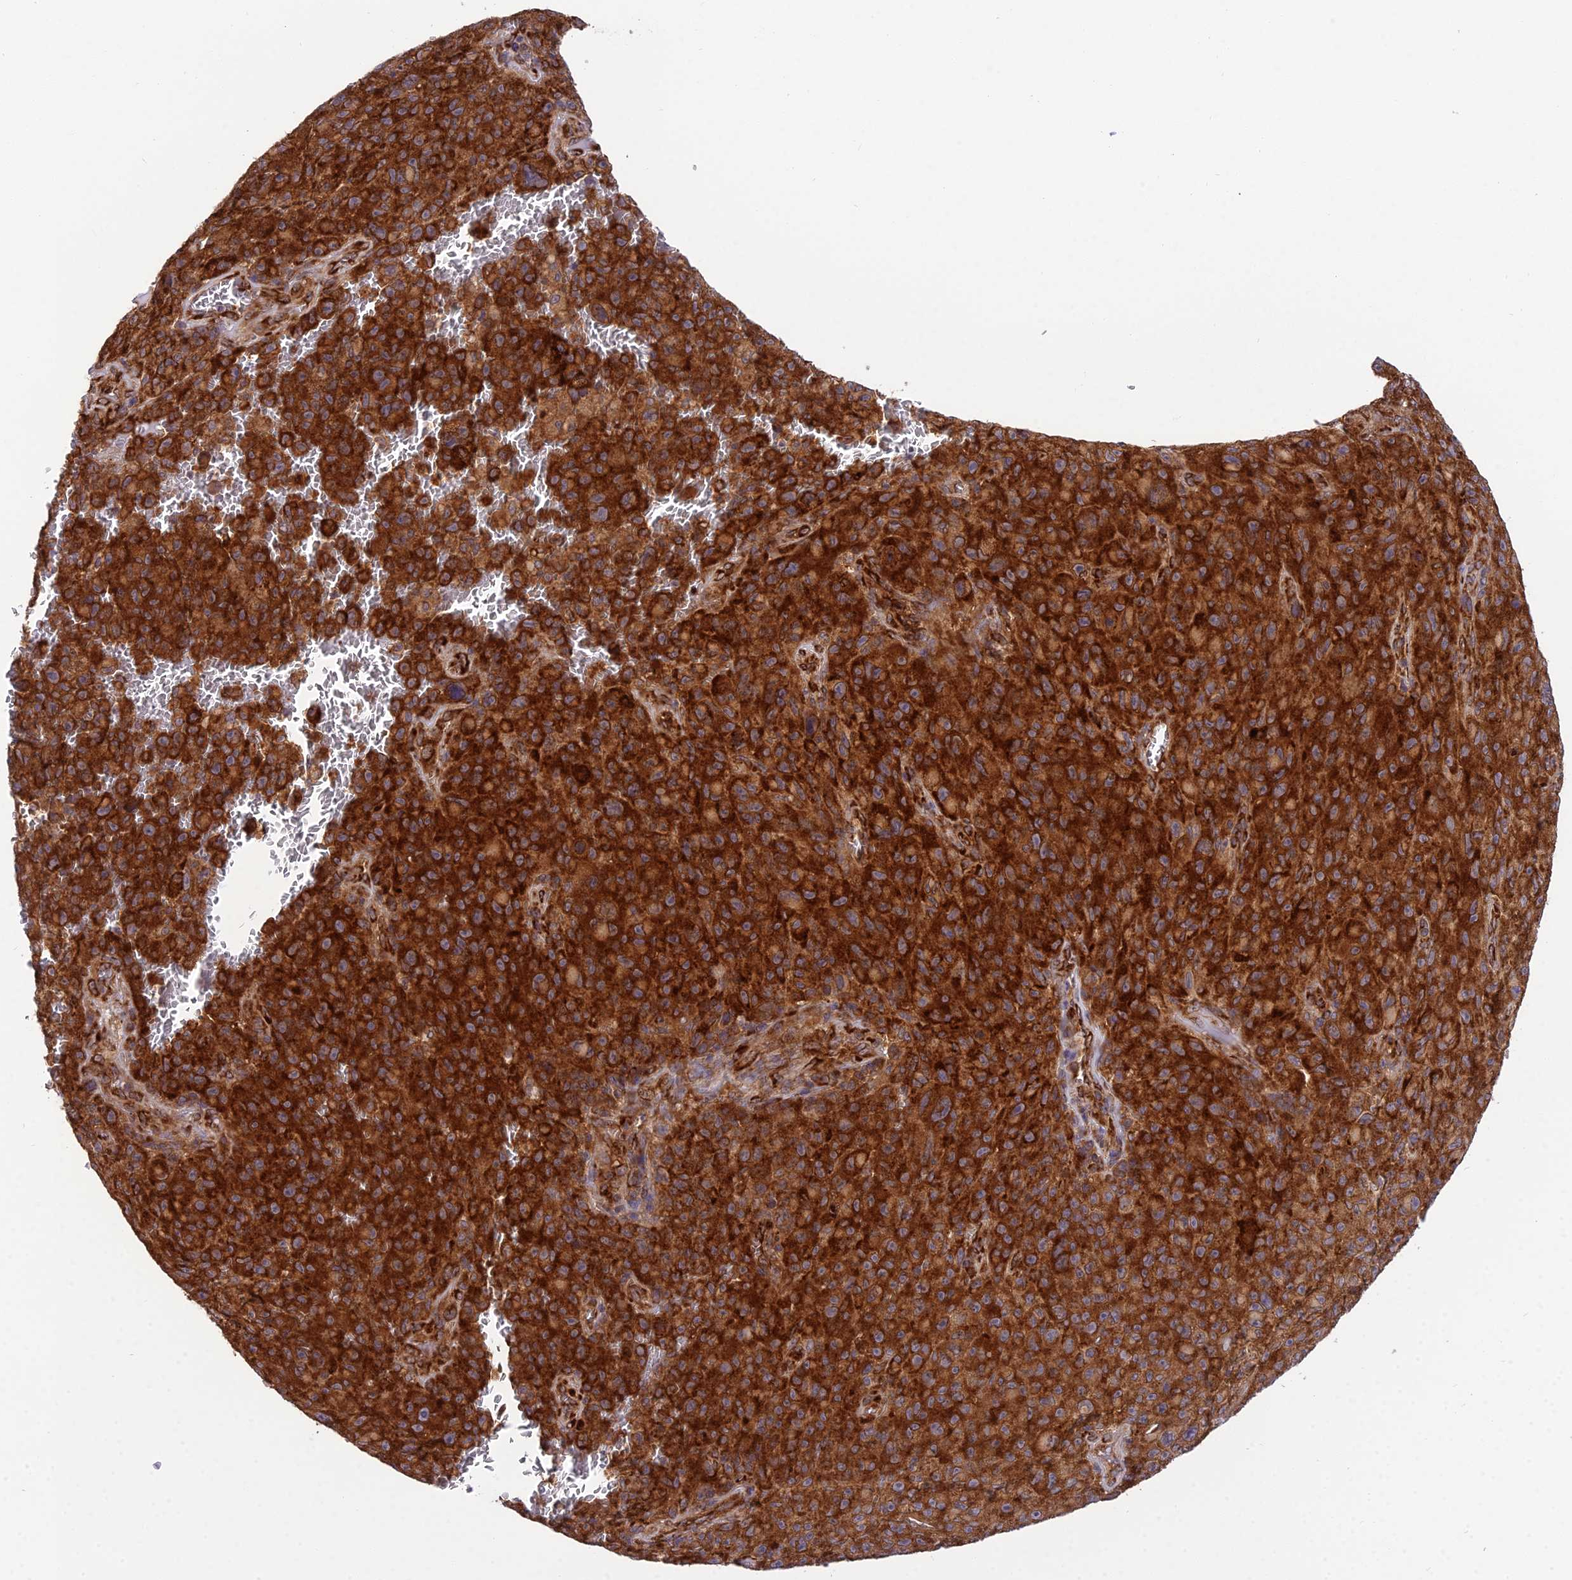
{"staining": {"intensity": "strong", "quantity": ">75%", "location": "cytoplasmic/membranous"}, "tissue": "melanoma", "cell_type": "Tumor cells", "image_type": "cancer", "snomed": [{"axis": "morphology", "description": "Malignant melanoma, NOS"}, {"axis": "topography", "description": "Skin"}], "caption": "Immunohistochemical staining of human melanoma reveals high levels of strong cytoplasmic/membranous protein expression in approximately >75% of tumor cells. The staining was performed using DAB (3,3'-diaminobenzidine) to visualize the protein expression in brown, while the nuclei were stained in blue with hematoxylin (Magnification: 20x).", "gene": "DHCR7", "patient": {"sex": "female", "age": 82}}